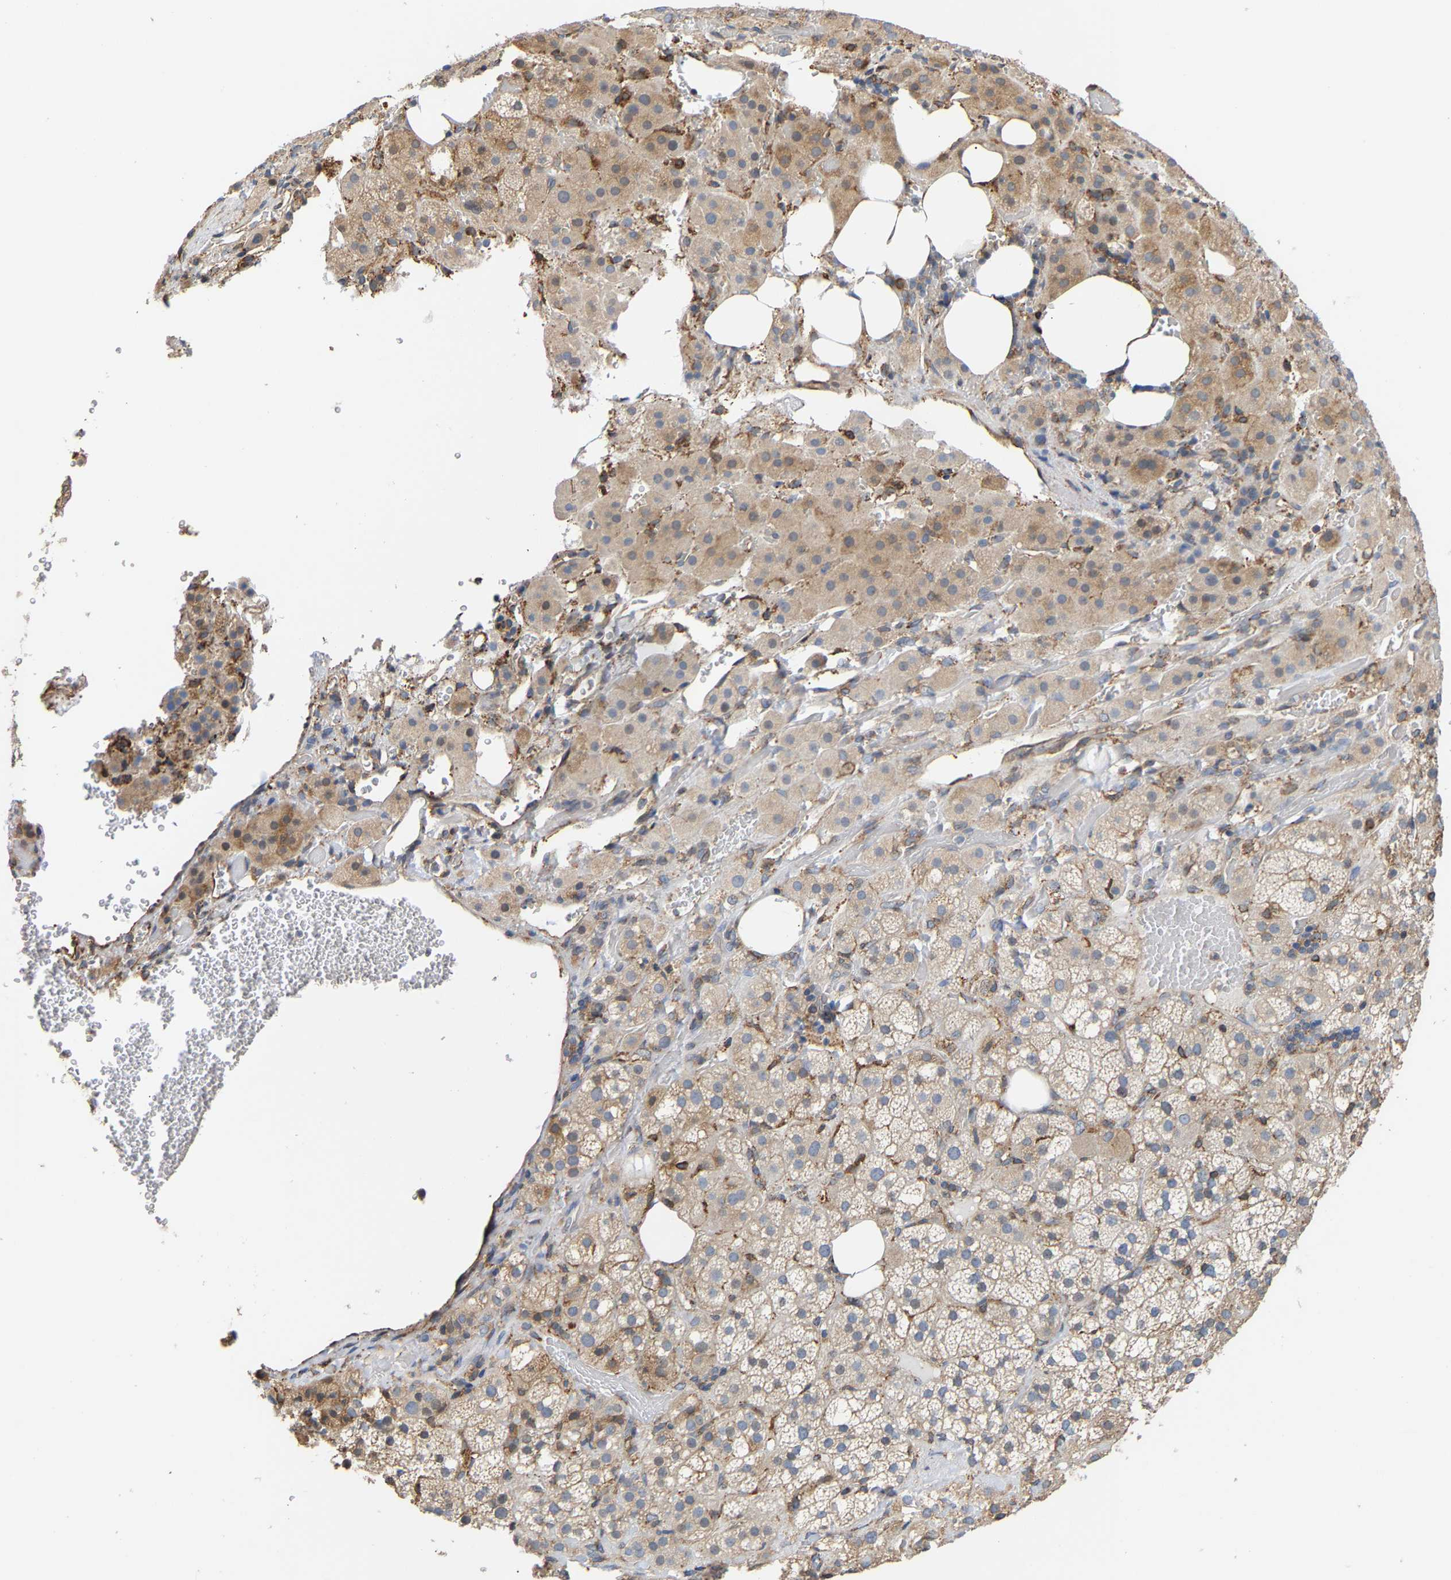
{"staining": {"intensity": "weak", "quantity": "25%-75%", "location": "cytoplasmic/membranous"}, "tissue": "adrenal gland", "cell_type": "Glandular cells", "image_type": "normal", "snomed": [{"axis": "morphology", "description": "Normal tissue, NOS"}, {"axis": "topography", "description": "Adrenal gland"}], "caption": "Adrenal gland stained with immunohistochemistry (IHC) displays weak cytoplasmic/membranous expression in approximately 25%-75% of glandular cells.", "gene": "ARAP1", "patient": {"sex": "female", "age": 59}}